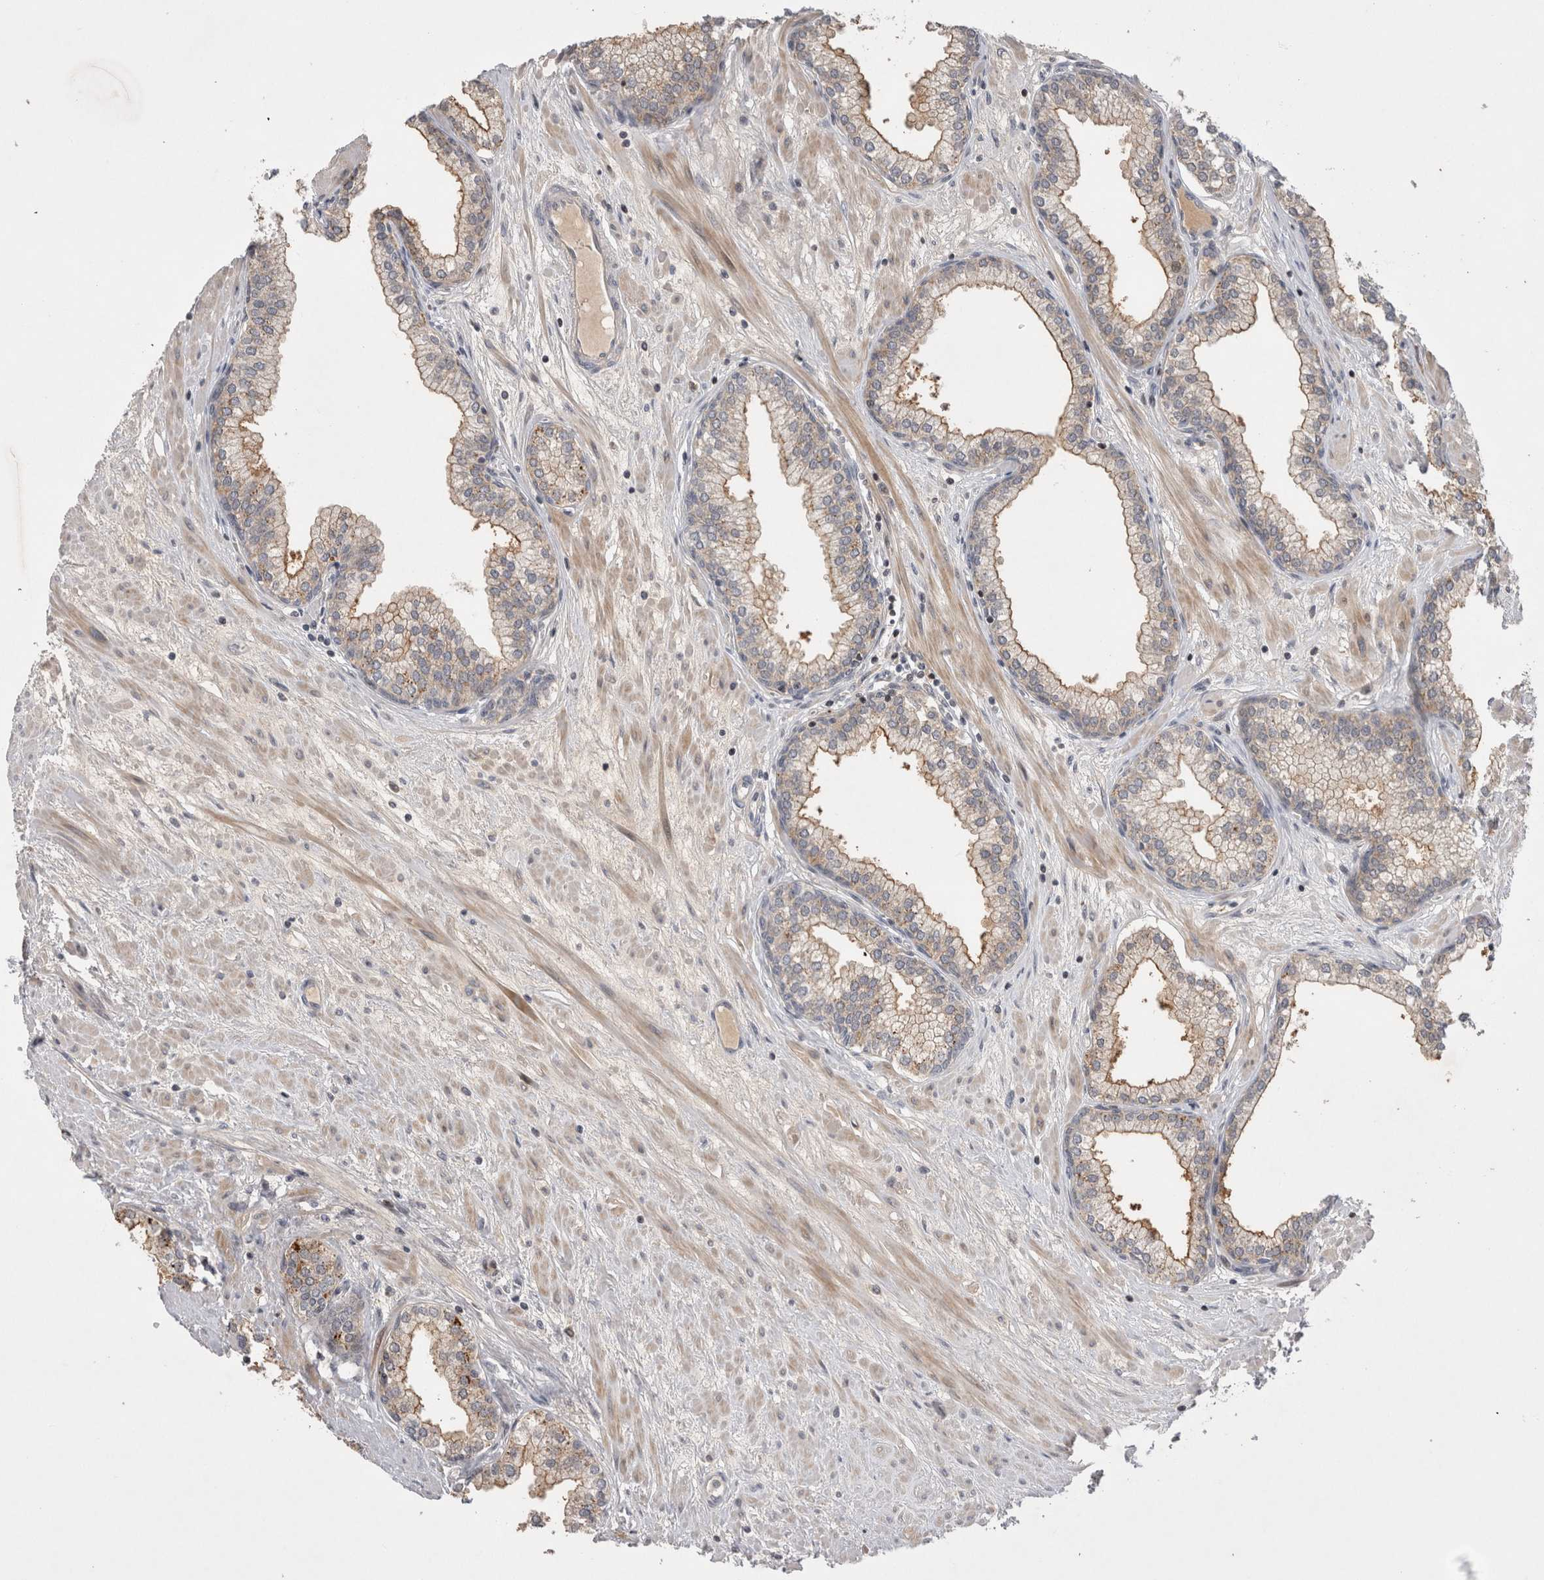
{"staining": {"intensity": "moderate", "quantity": ">75%", "location": "cytoplasmic/membranous"}, "tissue": "prostate", "cell_type": "Glandular cells", "image_type": "normal", "snomed": [{"axis": "morphology", "description": "Normal tissue, NOS"}, {"axis": "morphology", "description": "Urothelial carcinoma, Low grade"}, {"axis": "topography", "description": "Urinary bladder"}, {"axis": "topography", "description": "Prostate"}], "caption": "This is an image of immunohistochemistry (IHC) staining of benign prostate, which shows moderate expression in the cytoplasmic/membranous of glandular cells.", "gene": "PLEKHM1", "patient": {"sex": "male", "age": 60}}